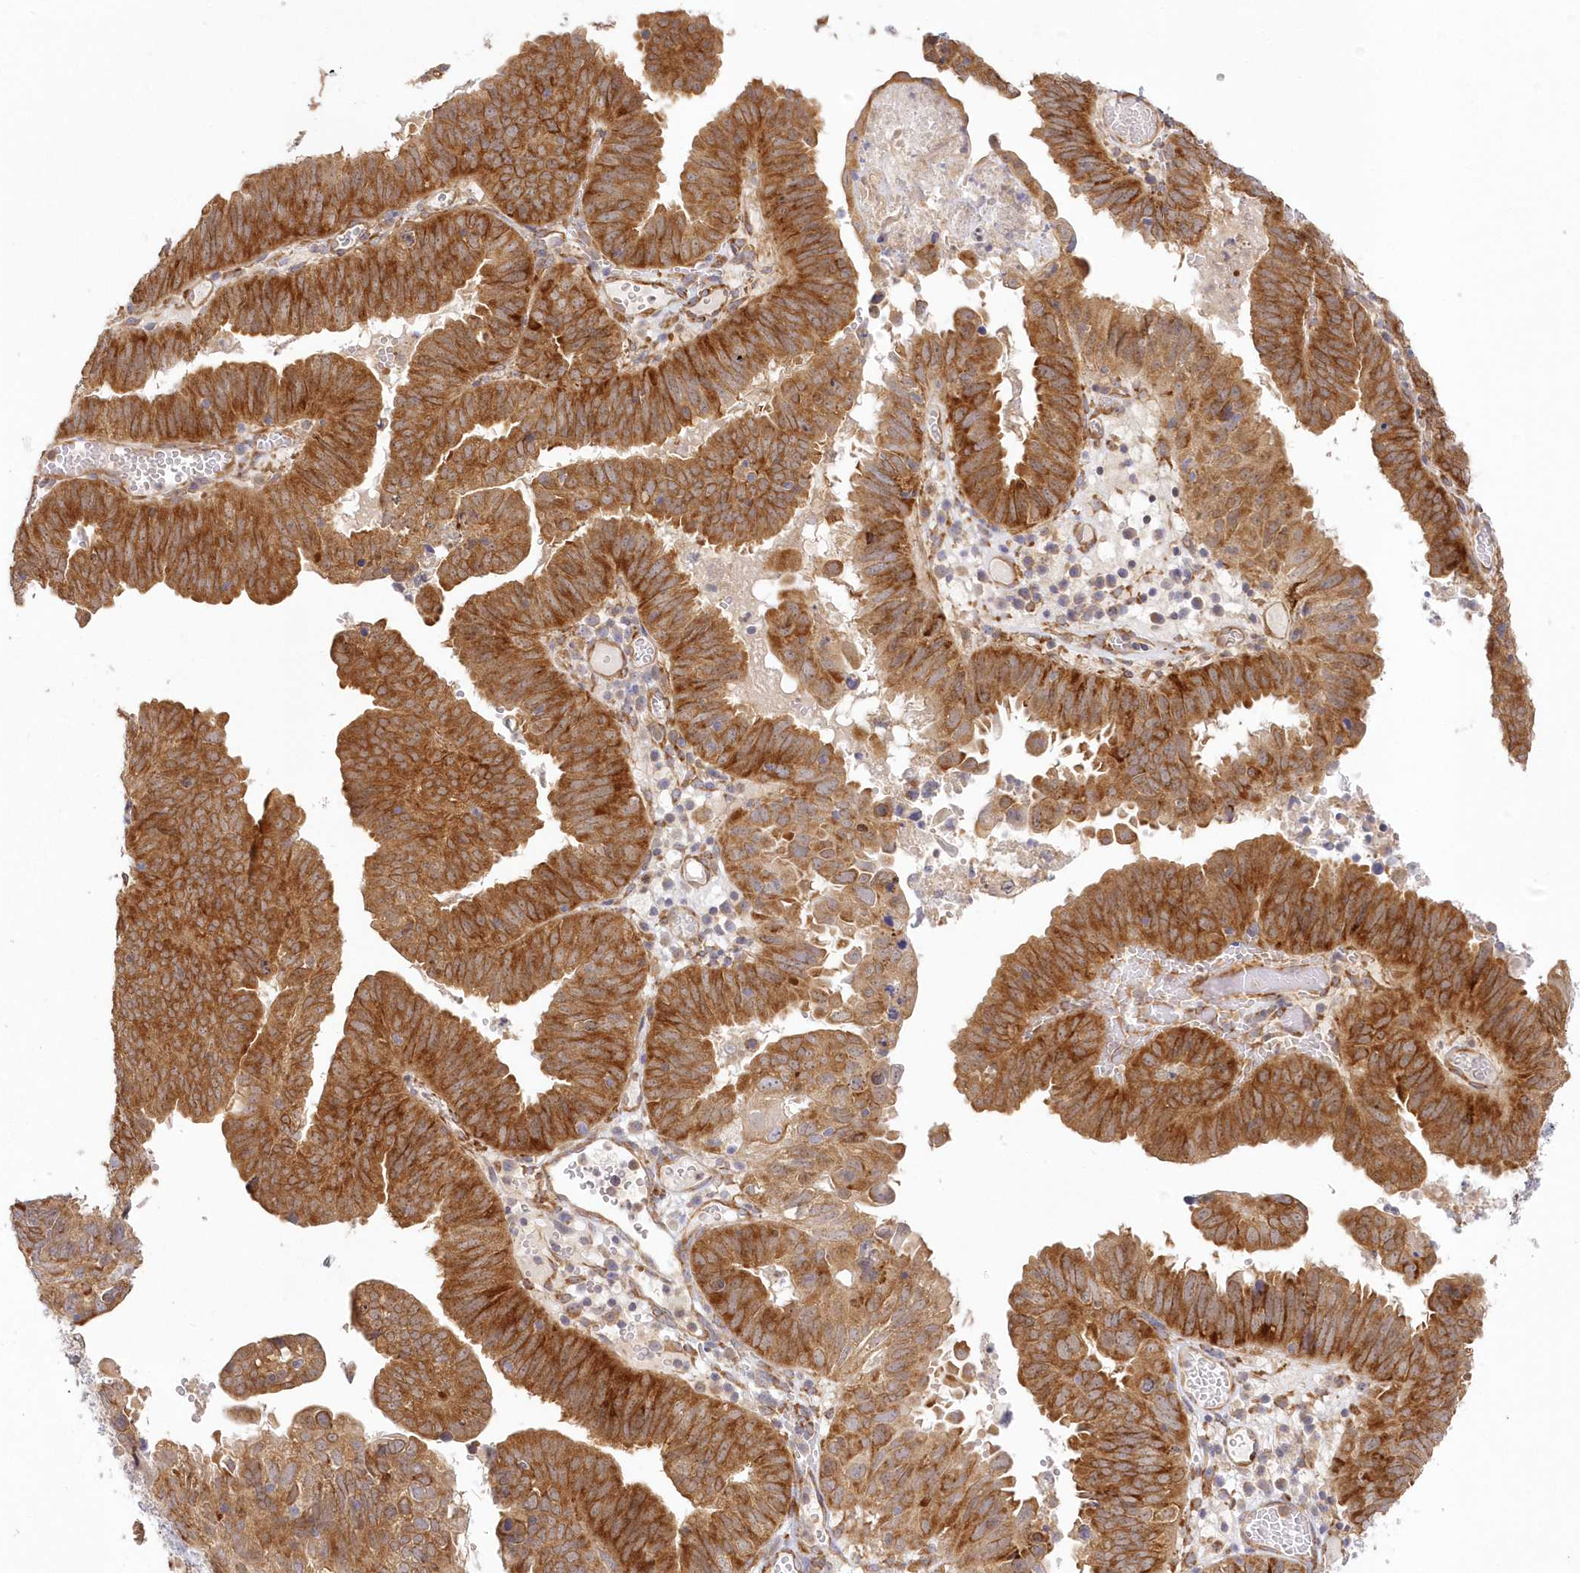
{"staining": {"intensity": "strong", "quantity": ">75%", "location": "cytoplasmic/membranous"}, "tissue": "endometrial cancer", "cell_type": "Tumor cells", "image_type": "cancer", "snomed": [{"axis": "morphology", "description": "Adenocarcinoma, NOS"}, {"axis": "topography", "description": "Uterus"}], "caption": "A histopathology image of human endometrial adenocarcinoma stained for a protein shows strong cytoplasmic/membranous brown staining in tumor cells. Nuclei are stained in blue.", "gene": "RNPEP", "patient": {"sex": "female", "age": 77}}